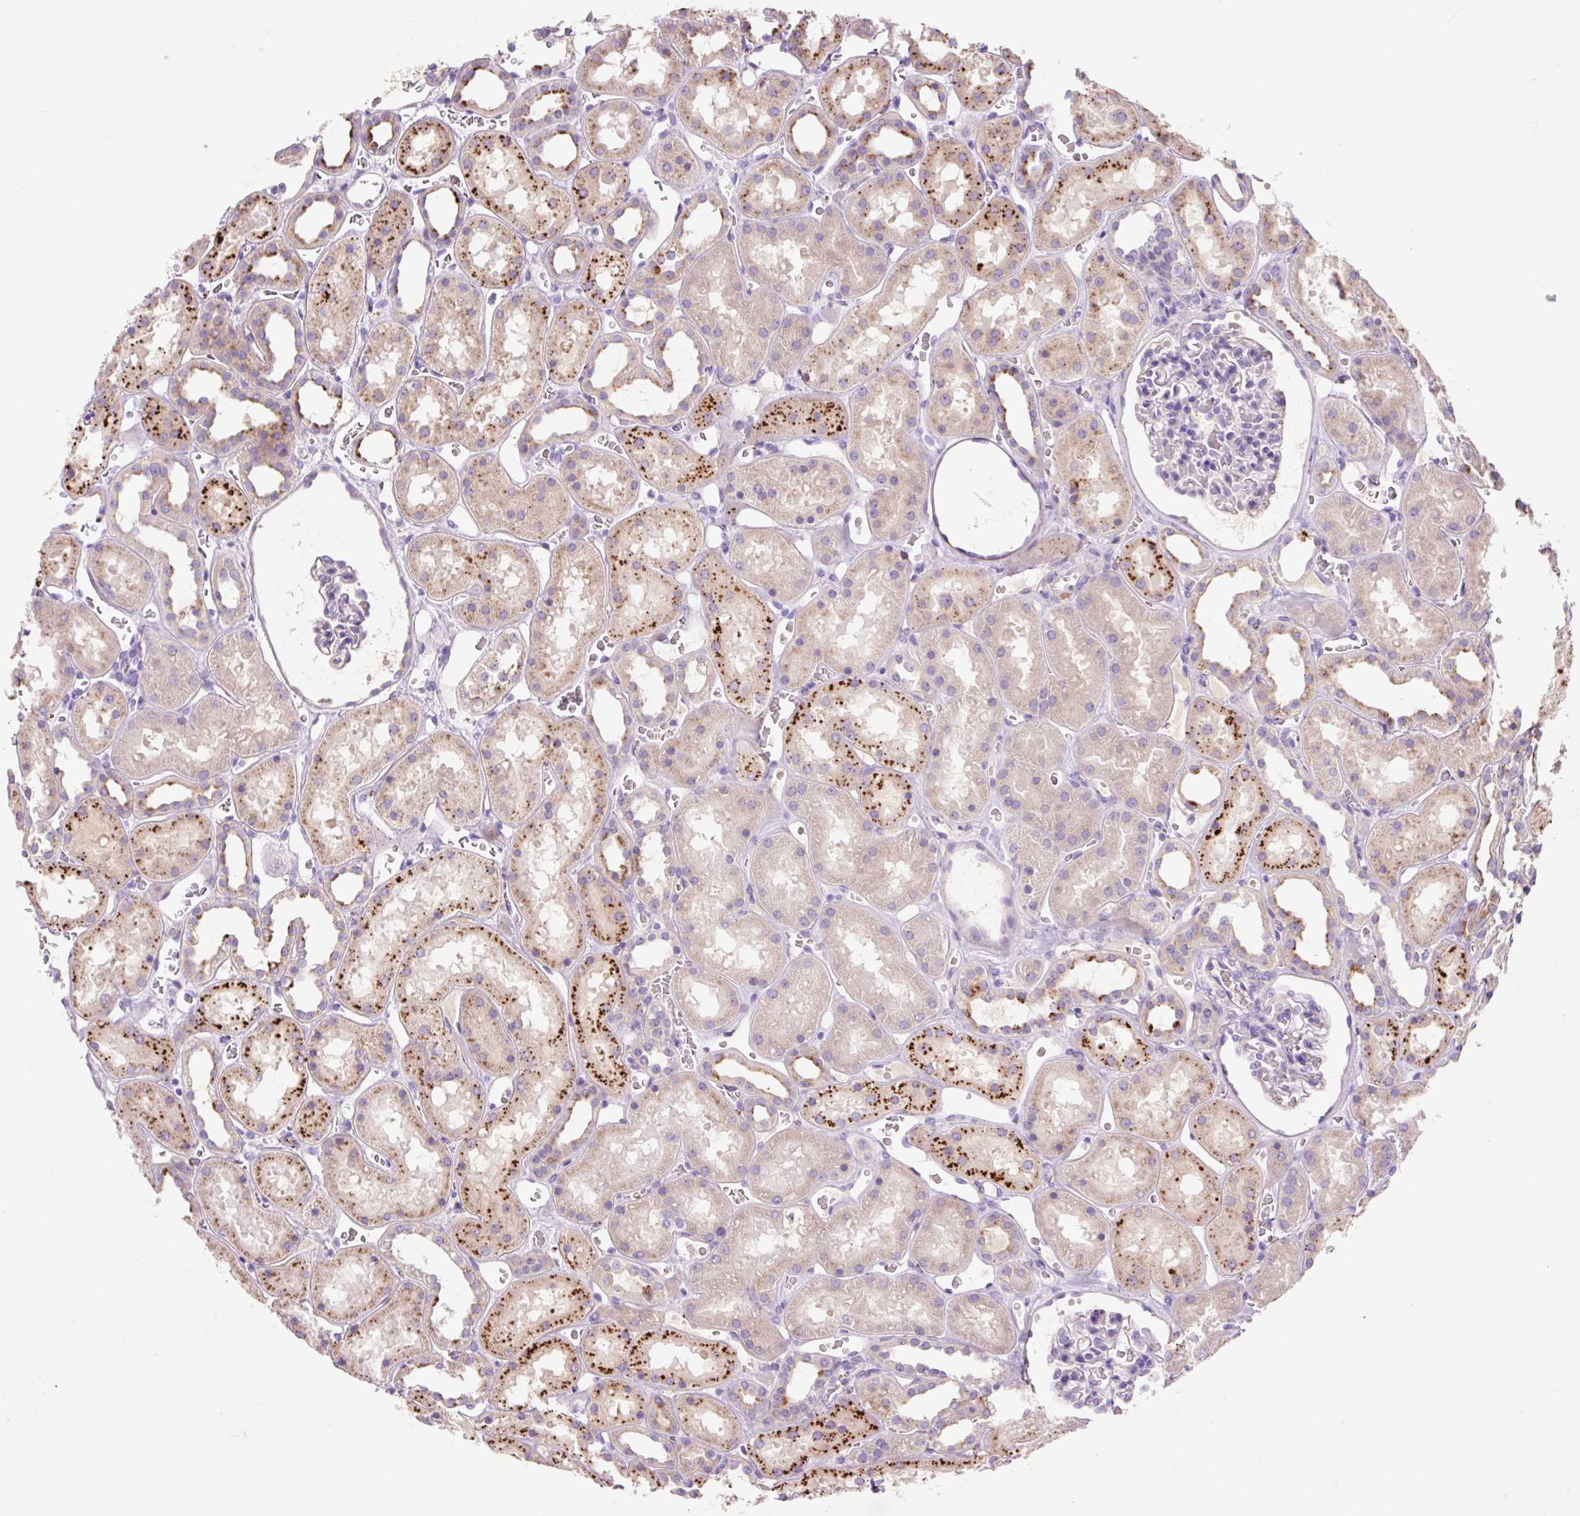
{"staining": {"intensity": "negative", "quantity": "none", "location": "none"}, "tissue": "kidney", "cell_type": "Cells in glomeruli", "image_type": "normal", "snomed": [{"axis": "morphology", "description": "Normal tissue, NOS"}, {"axis": "topography", "description": "Kidney"}], "caption": "Photomicrograph shows no protein staining in cells in glomeruli of benign kidney. (Brightfield microscopy of DAB immunohistochemistry at high magnification).", "gene": "HEXA", "patient": {"sex": "female", "age": 41}}